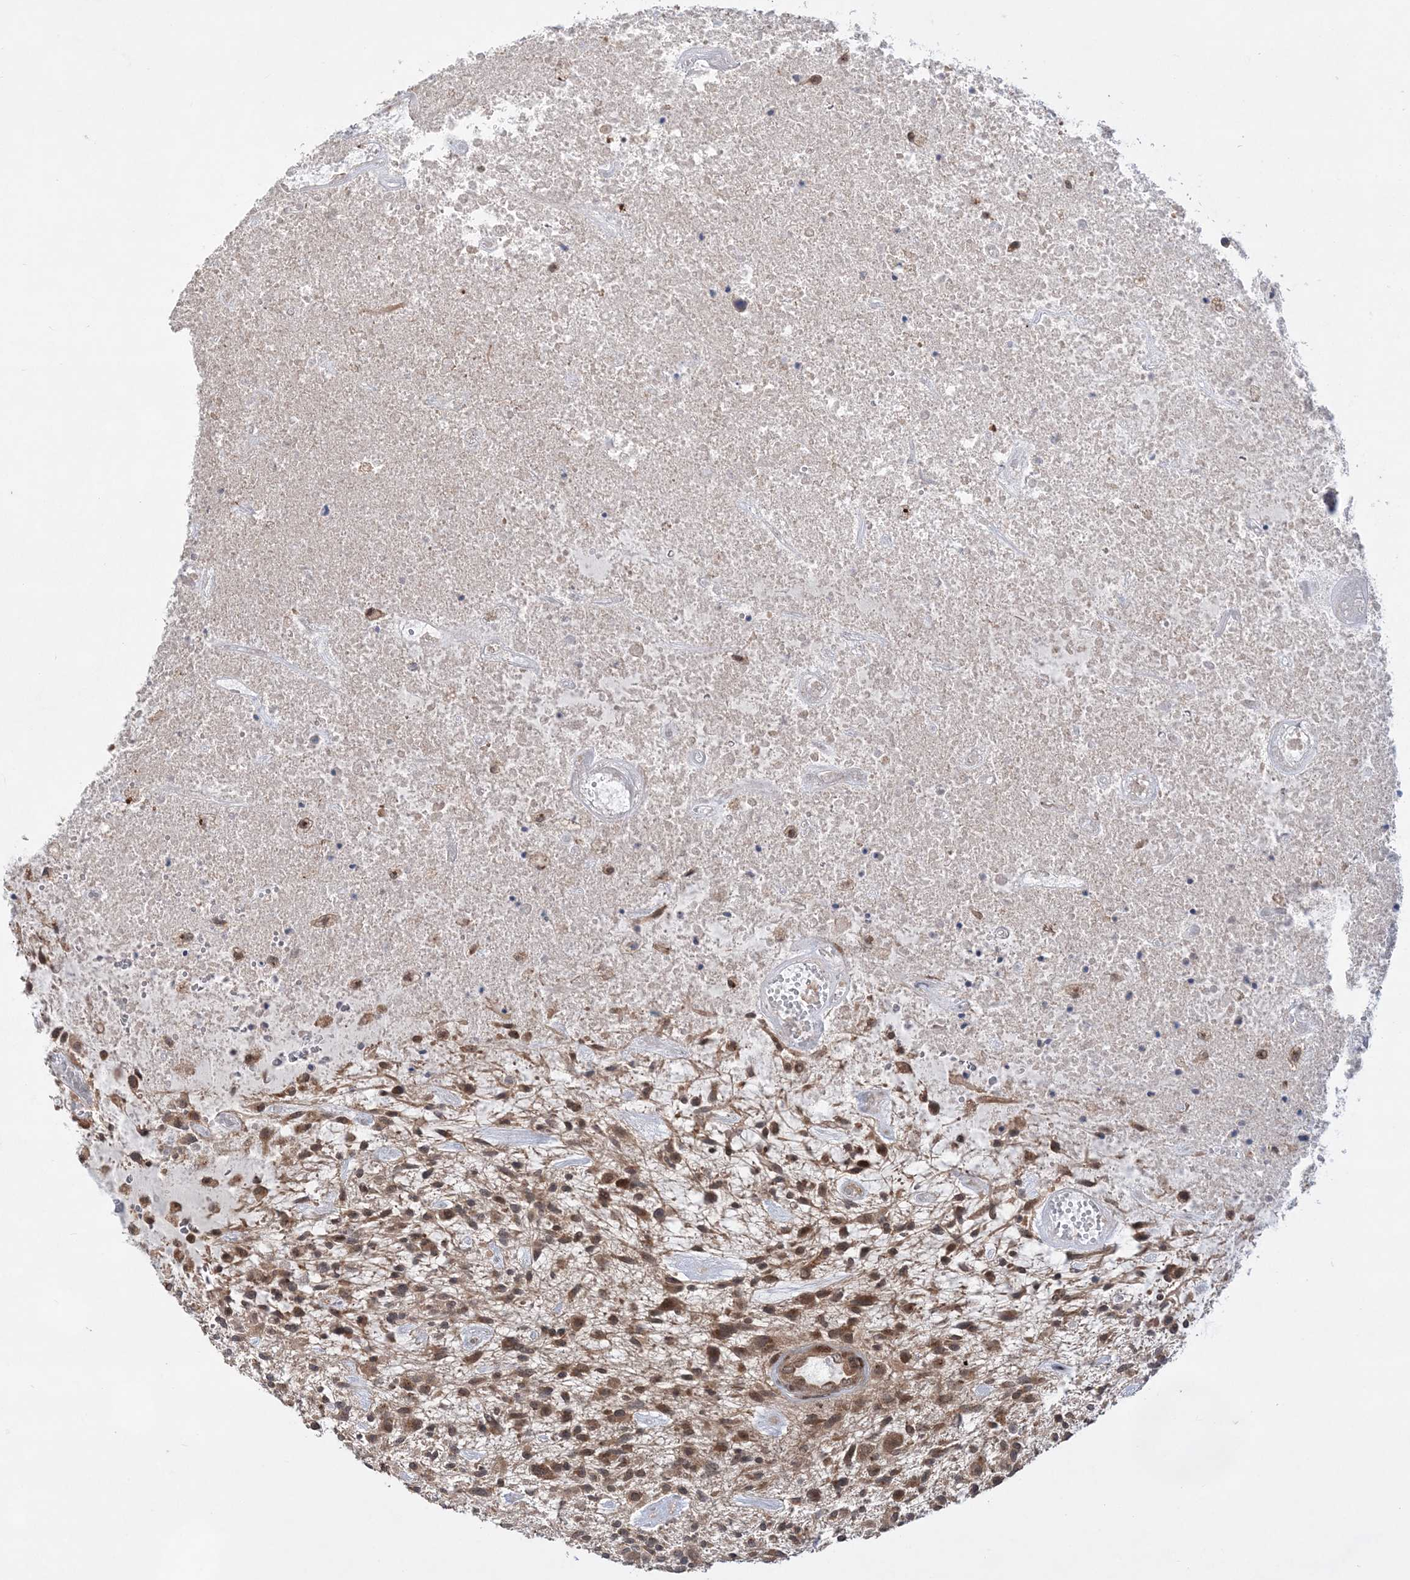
{"staining": {"intensity": "moderate", "quantity": ">75%", "location": "cytoplasmic/membranous"}, "tissue": "glioma", "cell_type": "Tumor cells", "image_type": "cancer", "snomed": [{"axis": "morphology", "description": "Glioma, malignant, High grade"}, {"axis": "topography", "description": "Brain"}], "caption": "There is medium levels of moderate cytoplasmic/membranous expression in tumor cells of glioma, as demonstrated by immunohistochemical staining (brown color).", "gene": "ANAPC15", "patient": {"sex": "male", "age": 47}}